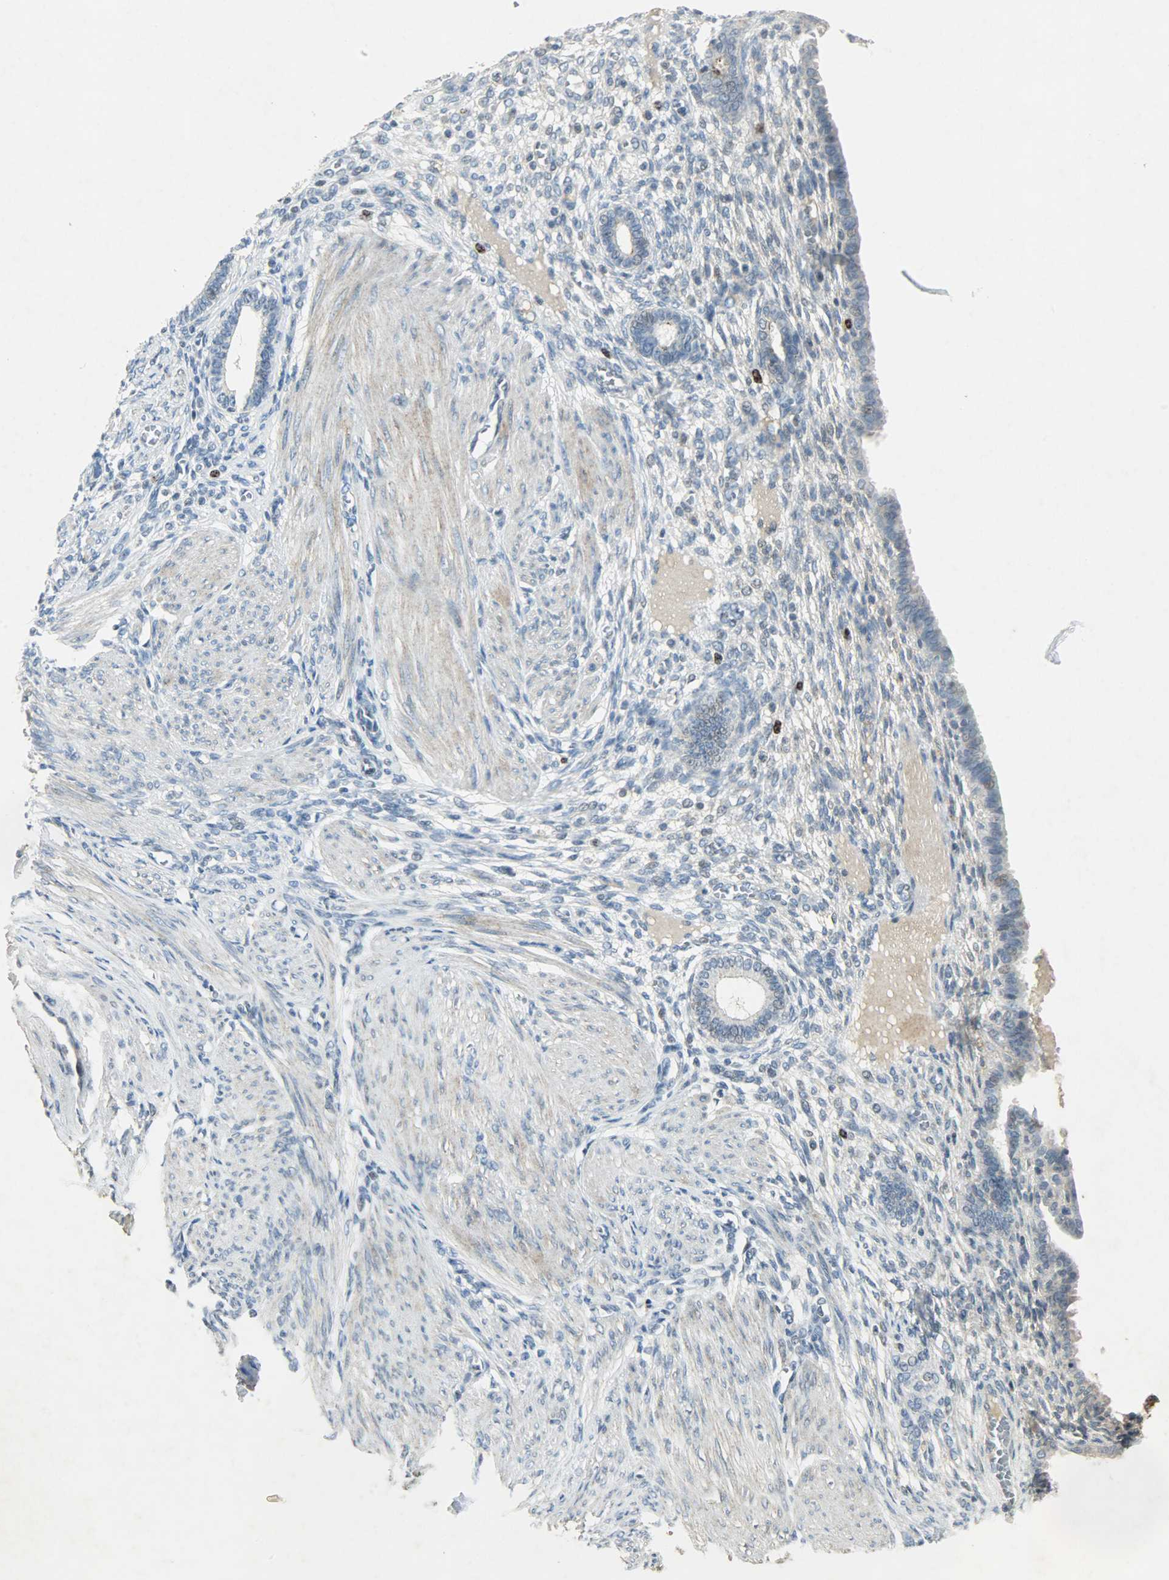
{"staining": {"intensity": "moderate", "quantity": "<25%", "location": "nuclear"}, "tissue": "endometrium", "cell_type": "Cells in endometrial stroma", "image_type": "normal", "snomed": [{"axis": "morphology", "description": "Normal tissue, NOS"}, {"axis": "topography", "description": "Endometrium"}], "caption": "The histopathology image demonstrates a brown stain indicating the presence of a protein in the nuclear of cells in endometrial stroma in endometrium. (DAB IHC with brightfield microscopy, high magnification).", "gene": "AURKB", "patient": {"sex": "female", "age": 72}}